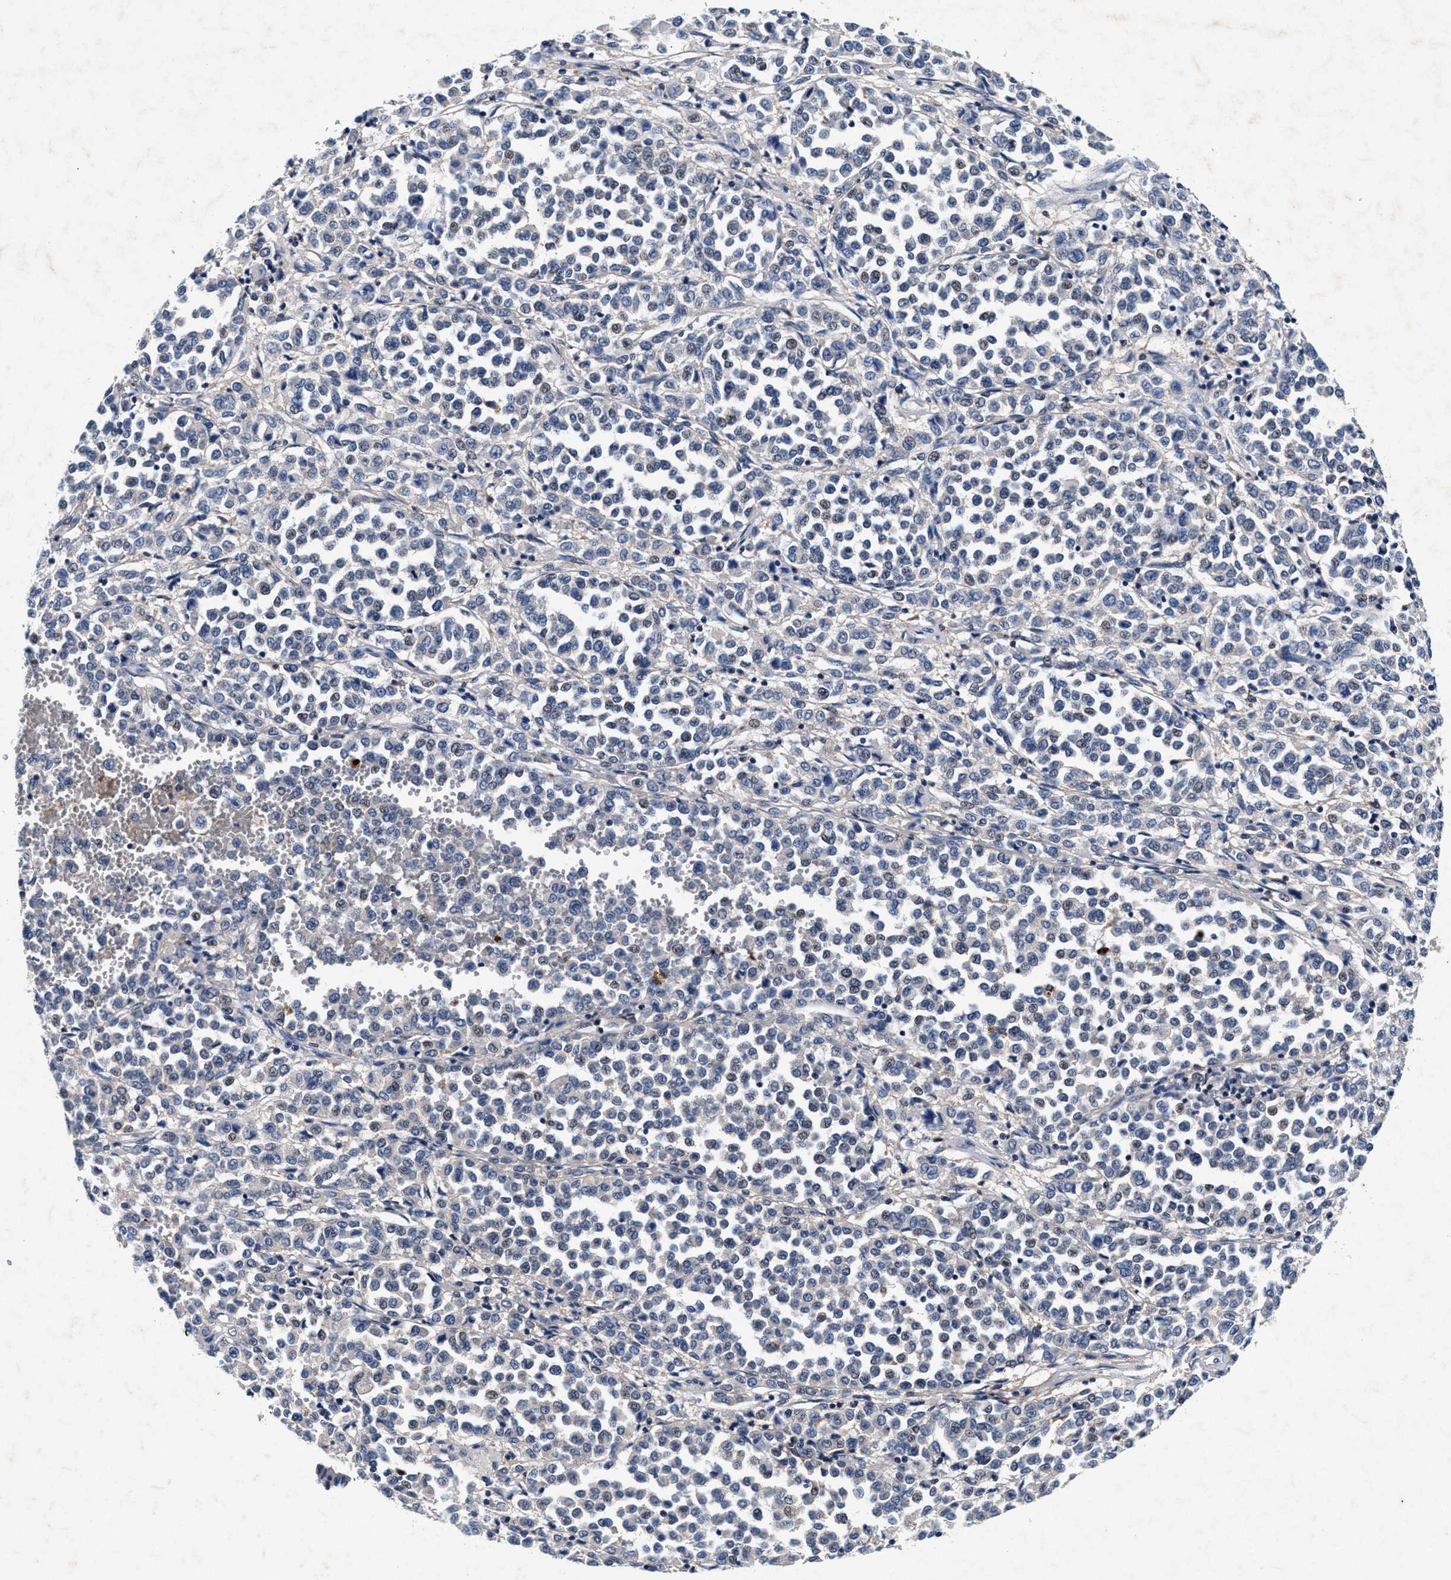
{"staining": {"intensity": "negative", "quantity": "none", "location": "none"}, "tissue": "melanoma", "cell_type": "Tumor cells", "image_type": "cancer", "snomed": [{"axis": "morphology", "description": "Malignant melanoma, Metastatic site"}, {"axis": "topography", "description": "Pancreas"}], "caption": "Human melanoma stained for a protein using IHC shows no expression in tumor cells.", "gene": "SLC8A1", "patient": {"sex": "female", "age": 30}}